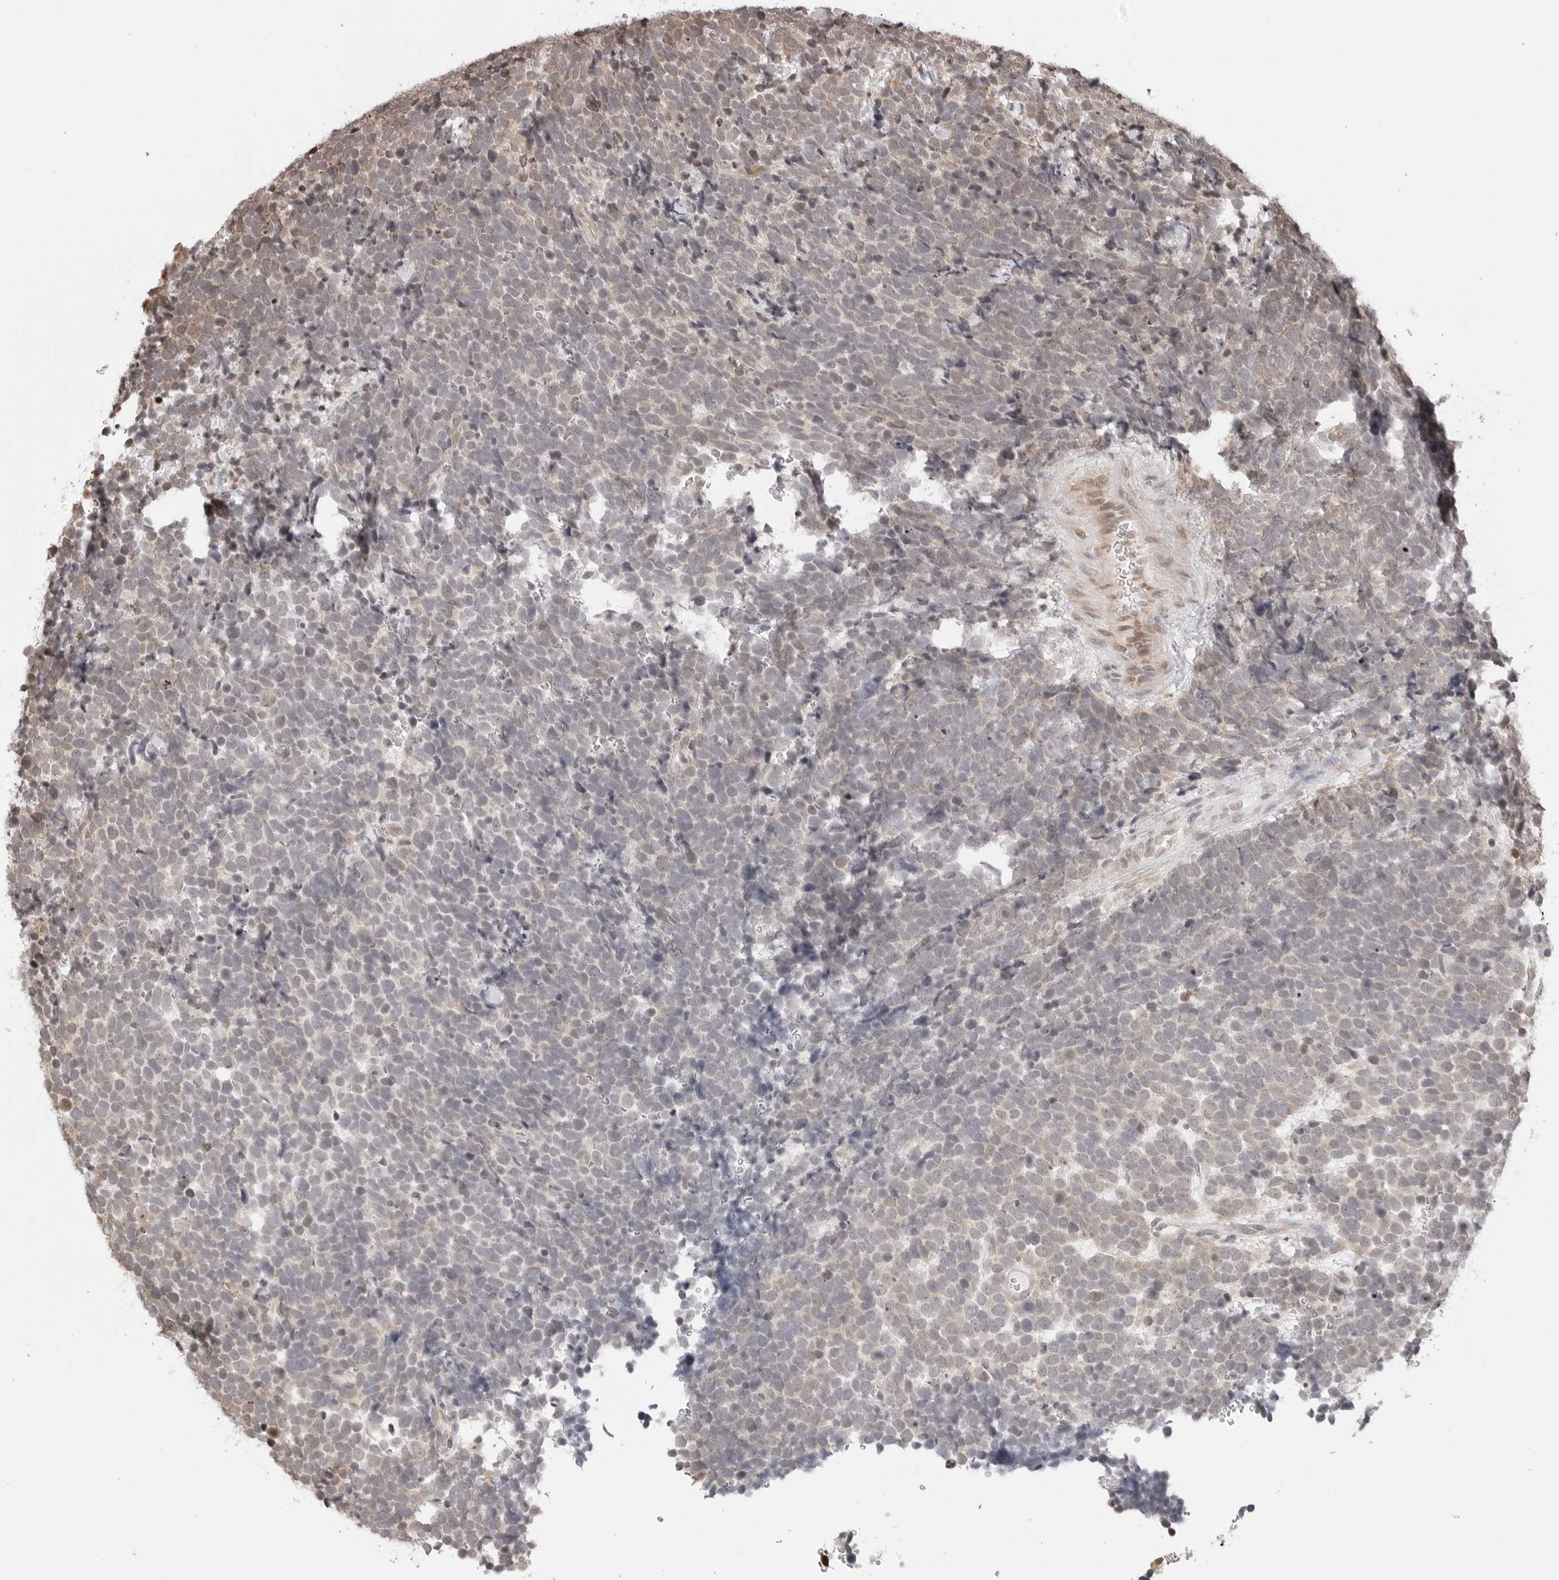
{"staining": {"intensity": "negative", "quantity": "none", "location": "none"}, "tissue": "urothelial cancer", "cell_type": "Tumor cells", "image_type": "cancer", "snomed": [{"axis": "morphology", "description": "Urothelial carcinoma, High grade"}, {"axis": "topography", "description": "Urinary bladder"}], "caption": "Protein analysis of urothelial cancer demonstrates no significant staining in tumor cells.", "gene": "FKBP14", "patient": {"sex": "female", "age": 82}}